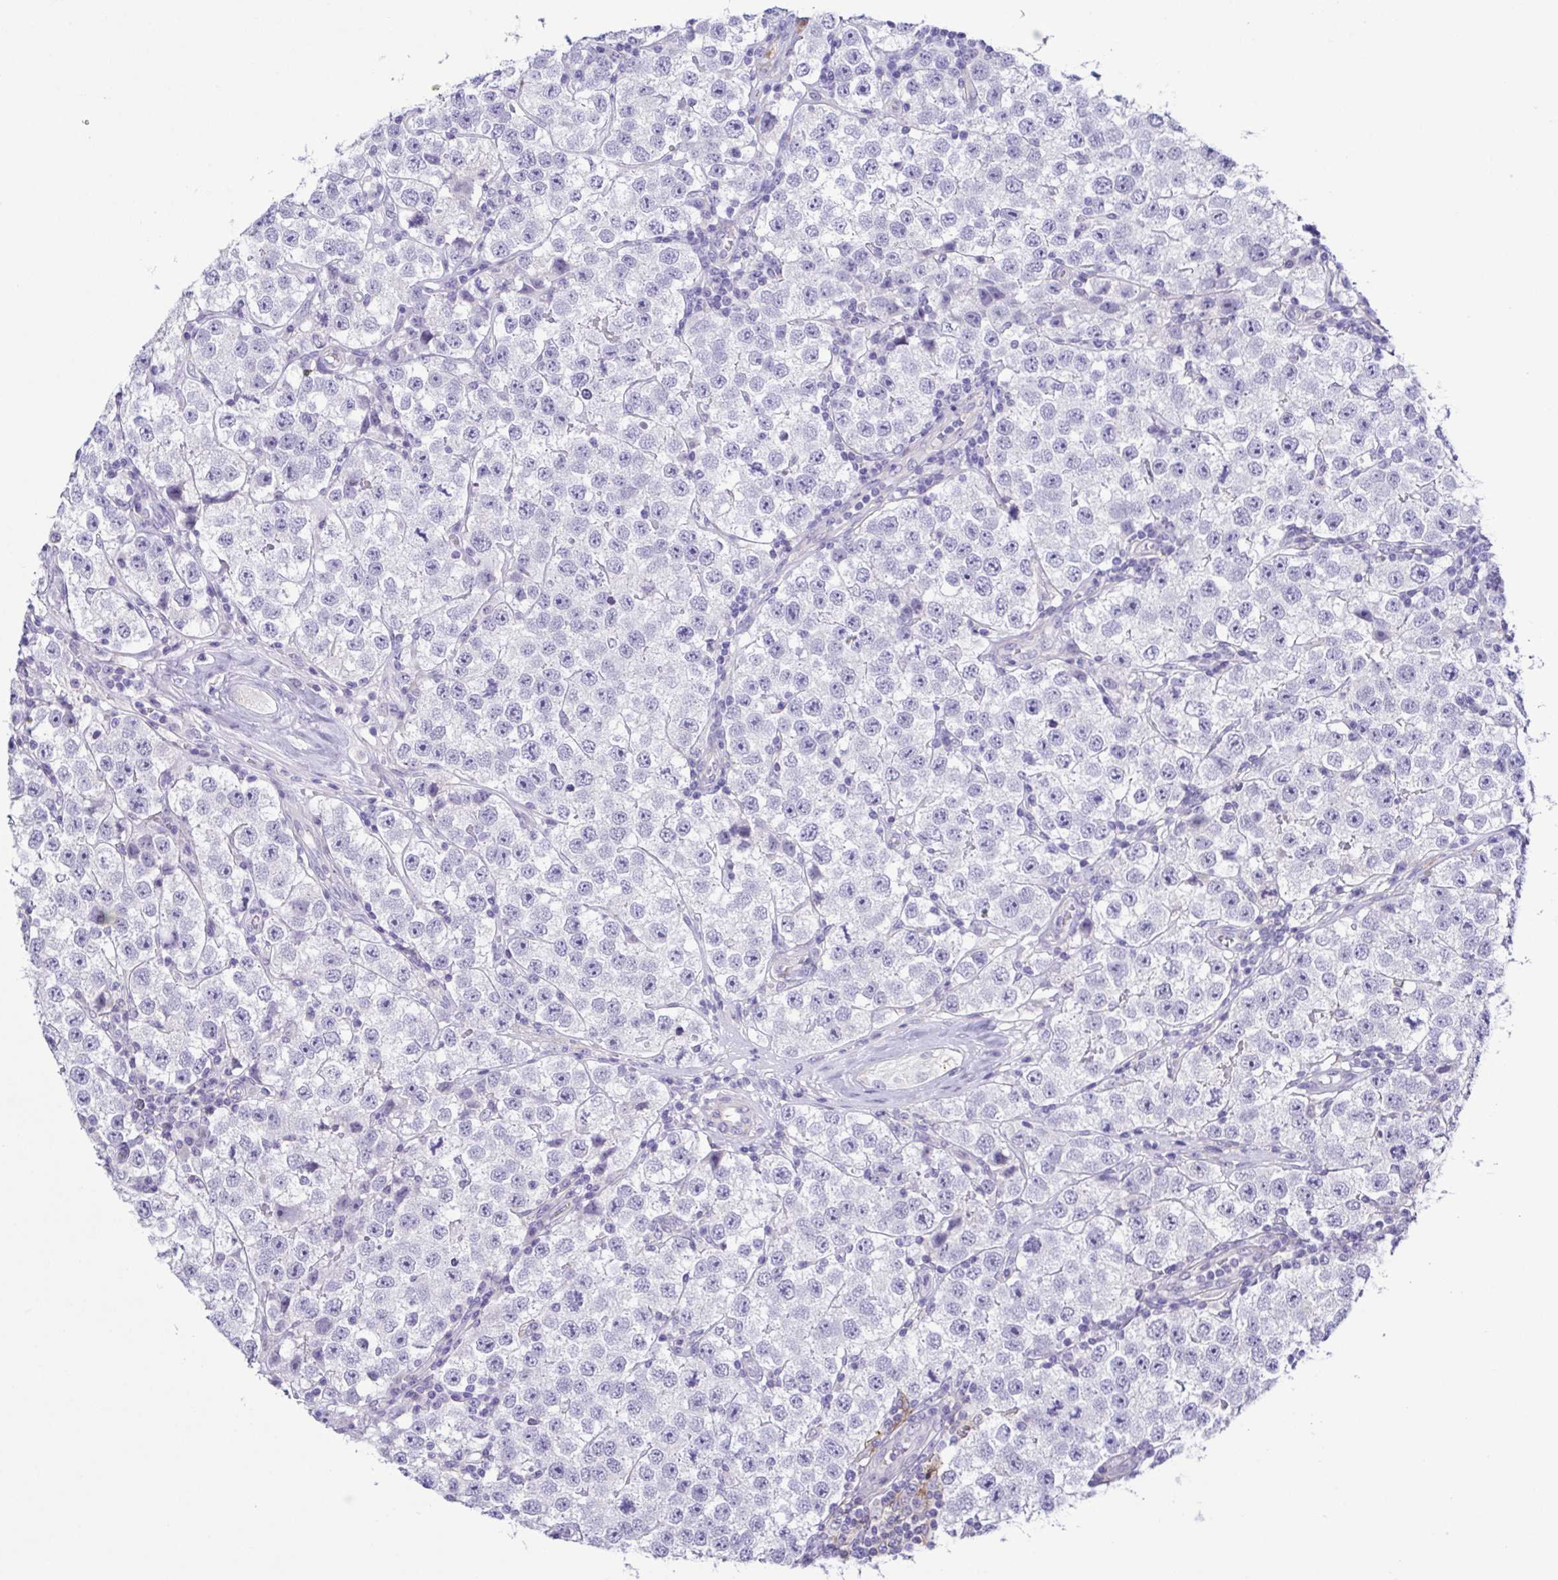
{"staining": {"intensity": "negative", "quantity": "none", "location": "none"}, "tissue": "testis cancer", "cell_type": "Tumor cells", "image_type": "cancer", "snomed": [{"axis": "morphology", "description": "Seminoma, NOS"}, {"axis": "topography", "description": "Testis"}], "caption": "Tumor cells show no significant protein expression in seminoma (testis). (Stains: DAB (3,3'-diaminobenzidine) immunohistochemistry with hematoxylin counter stain, Microscopy: brightfield microscopy at high magnification).", "gene": "TERT", "patient": {"sex": "male", "age": 34}}